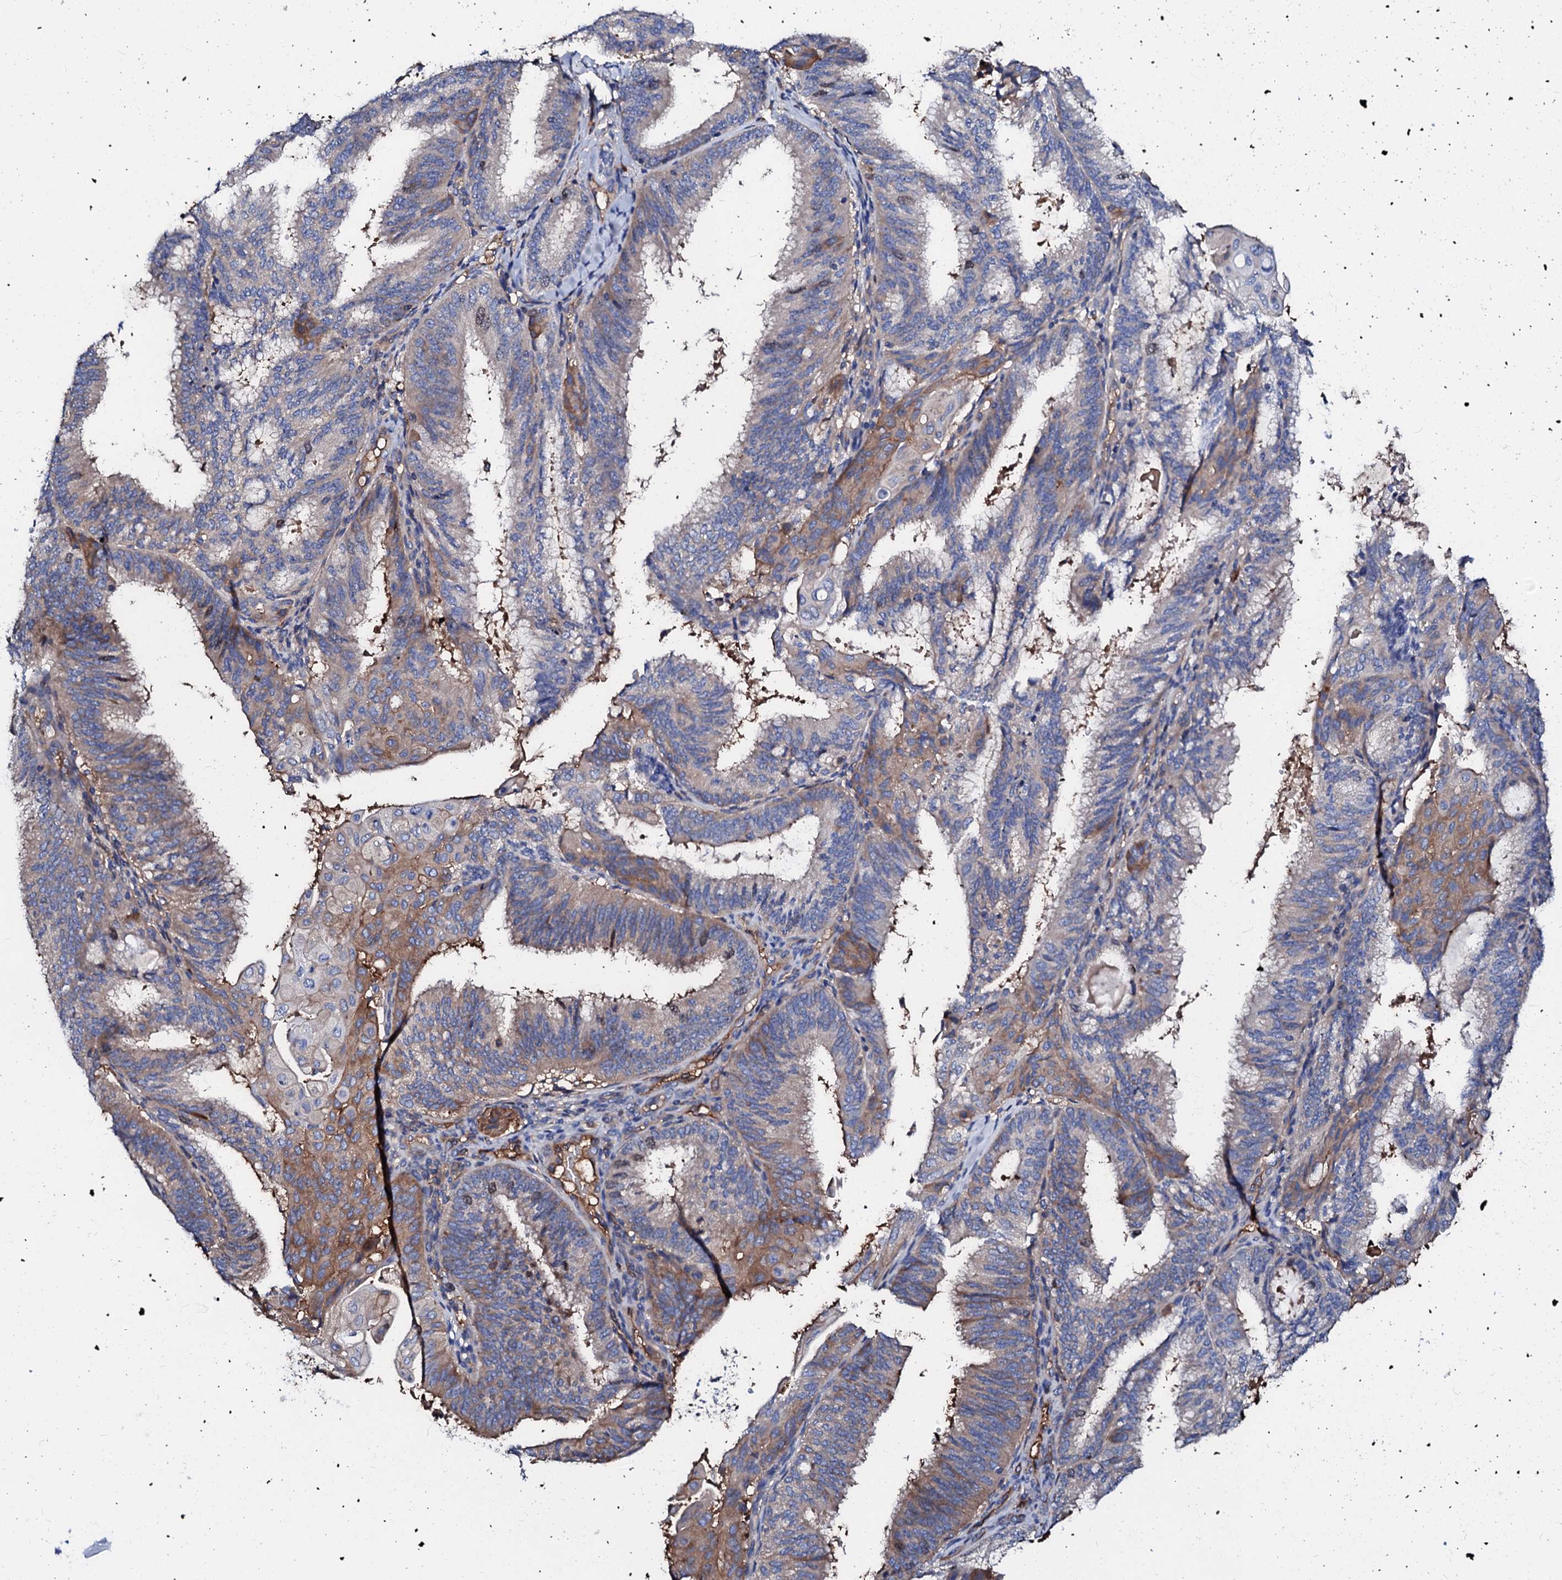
{"staining": {"intensity": "moderate", "quantity": "<25%", "location": "cytoplasmic/membranous"}, "tissue": "endometrial cancer", "cell_type": "Tumor cells", "image_type": "cancer", "snomed": [{"axis": "morphology", "description": "Adenocarcinoma, NOS"}, {"axis": "topography", "description": "Endometrium"}], "caption": "Human adenocarcinoma (endometrial) stained for a protein (brown) shows moderate cytoplasmic/membranous positive positivity in about <25% of tumor cells.", "gene": "CSKMT", "patient": {"sex": "female", "age": 49}}